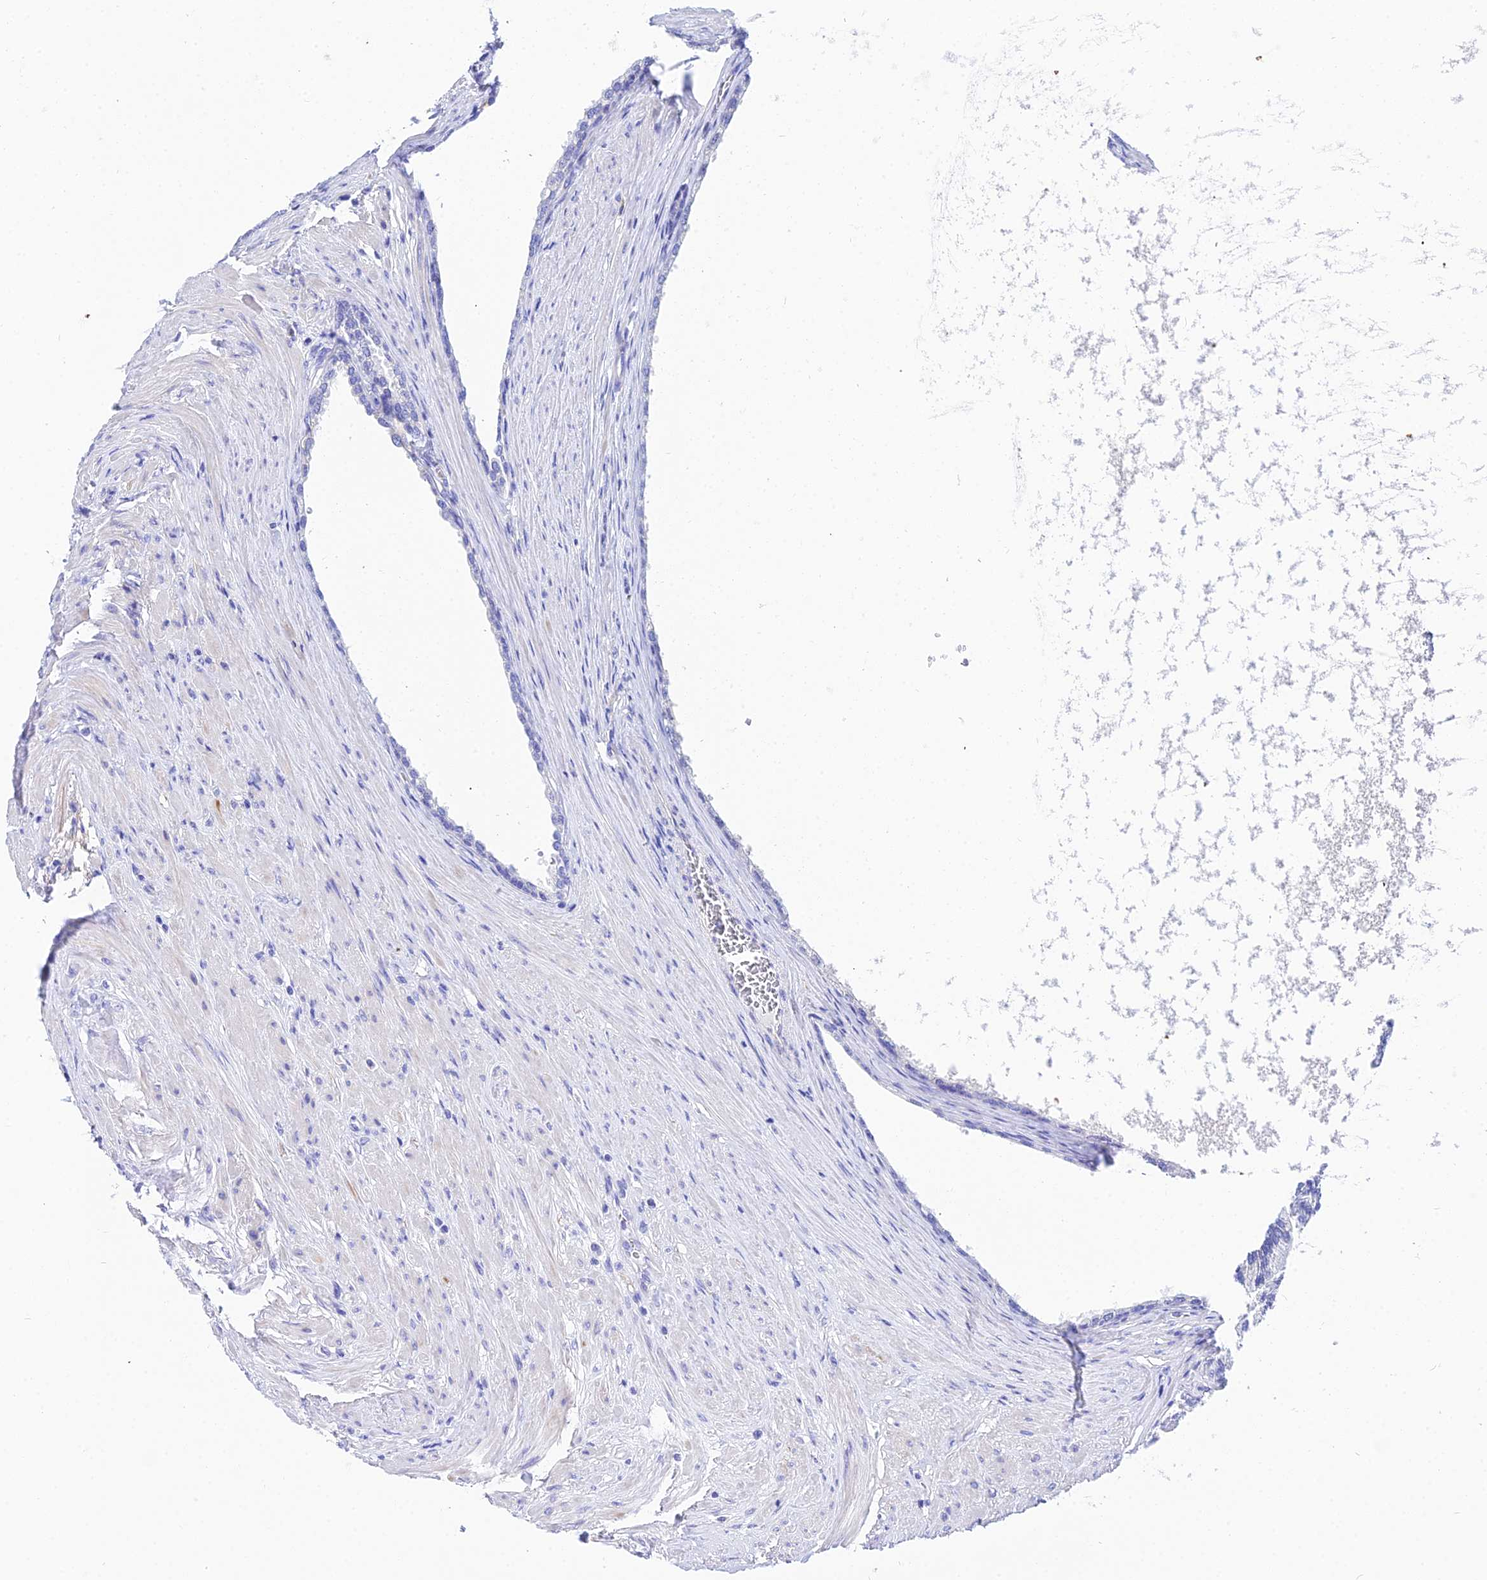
{"staining": {"intensity": "negative", "quantity": "none", "location": "none"}, "tissue": "prostate", "cell_type": "Glandular cells", "image_type": "normal", "snomed": [{"axis": "morphology", "description": "Normal tissue, NOS"}, {"axis": "morphology", "description": "Urothelial carcinoma, Low grade"}, {"axis": "topography", "description": "Urinary bladder"}, {"axis": "topography", "description": "Prostate"}], "caption": "Histopathology image shows no protein expression in glandular cells of unremarkable prostate. (DAB immunohistochemistry, high magnification).", "gene": "CEP41", "patient": {"sex": "male", "age": 60}}